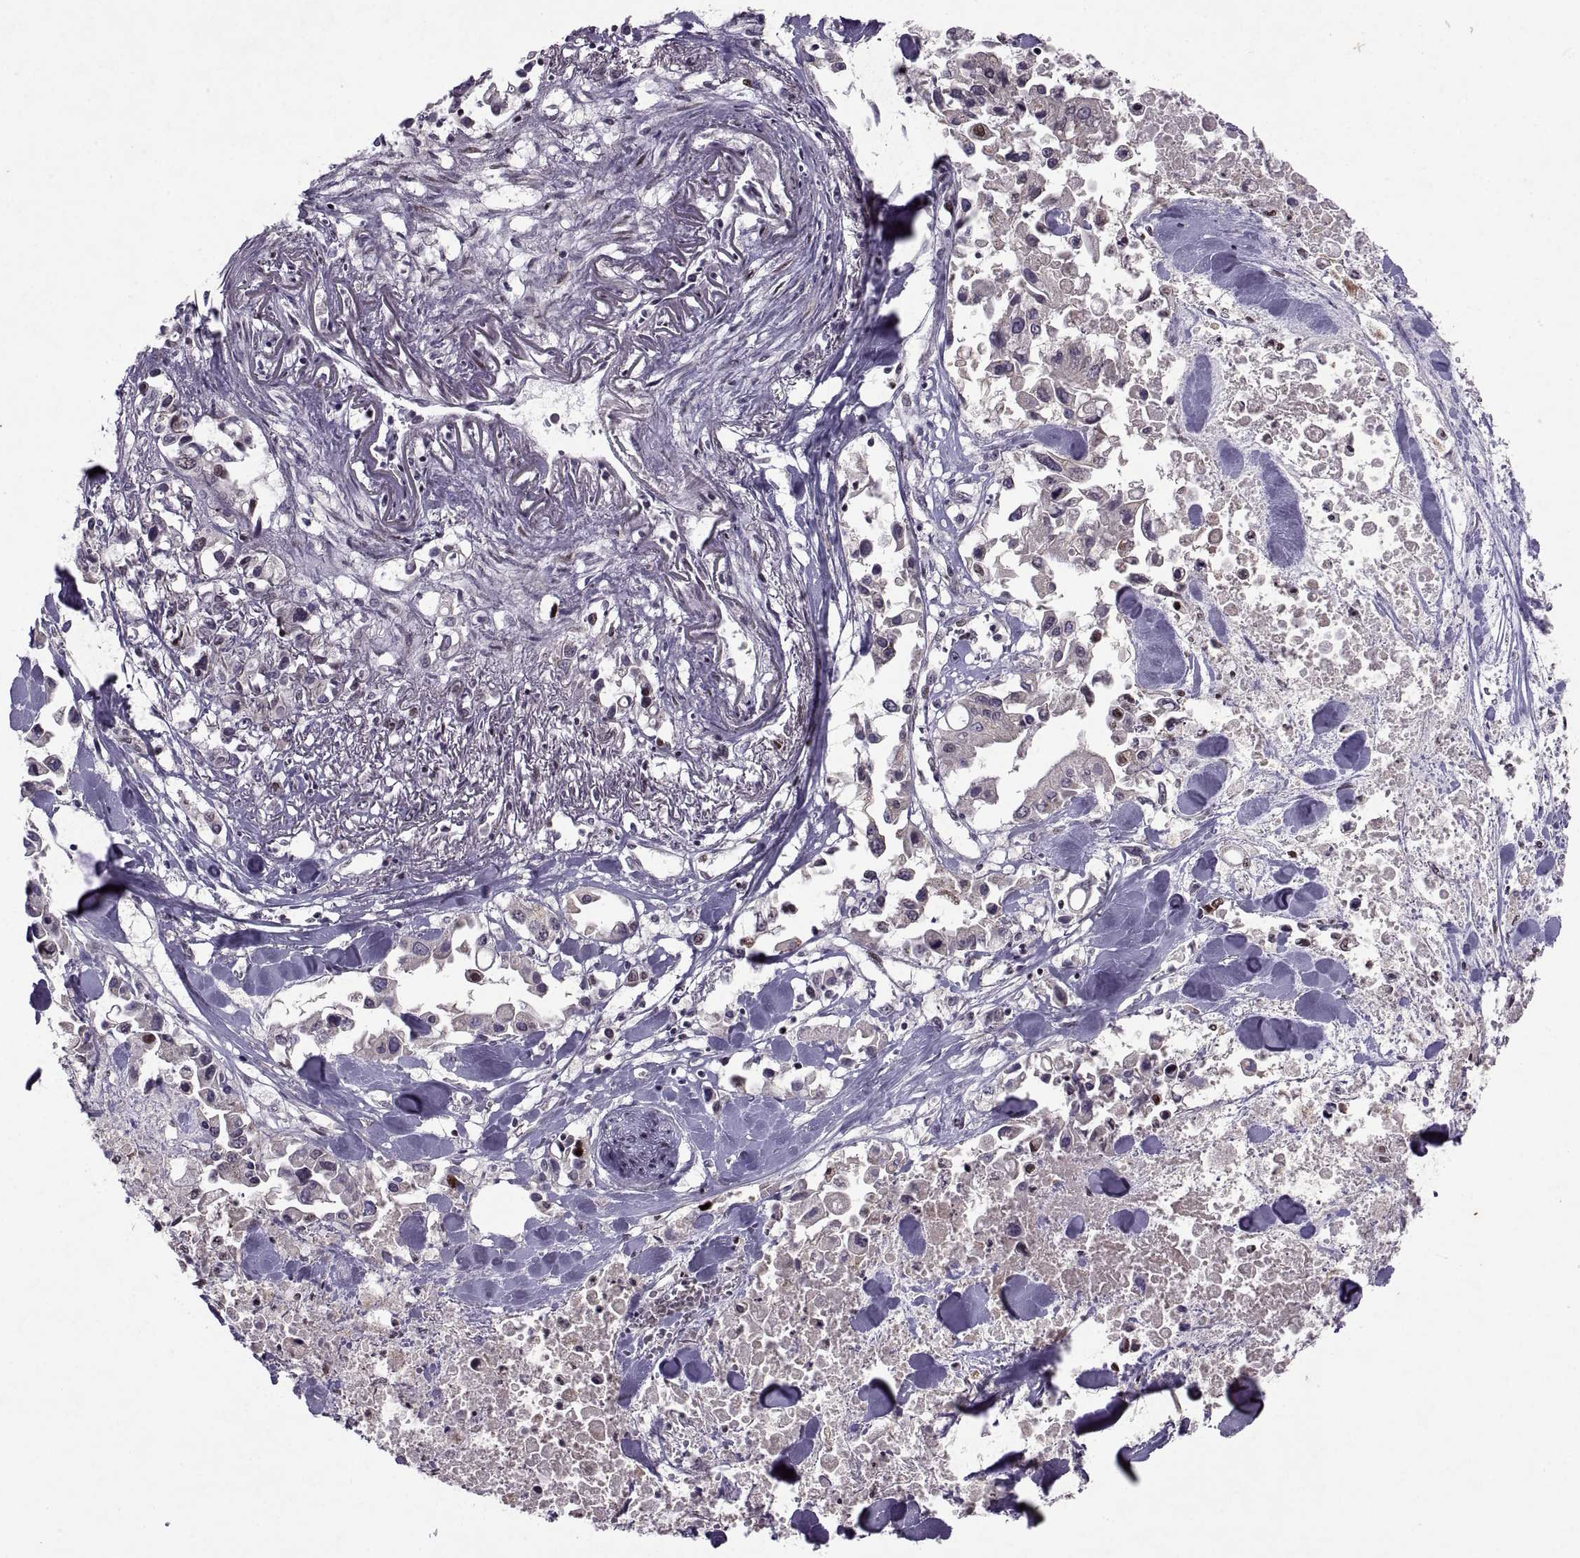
{"staining": {"intensity": "moderate", "quantity": "<25%", "location": "nuclear"}, "tissue": "pancreatic cancer", "cell_type": "Tumor cells", "image_type": "cancer", "snomed": [{"axis": "morphology", "description": "Adenocarcinoma, NOS"}, {"axis": "topography", "description": "Pancreas"}], "caption": "Human adenocarcinoma (pancreatic) stained with a protein marker reveals moderate staining in tumor cells.", "gene": "MT1E", "patient": {"sex": "female", "age": 83}}